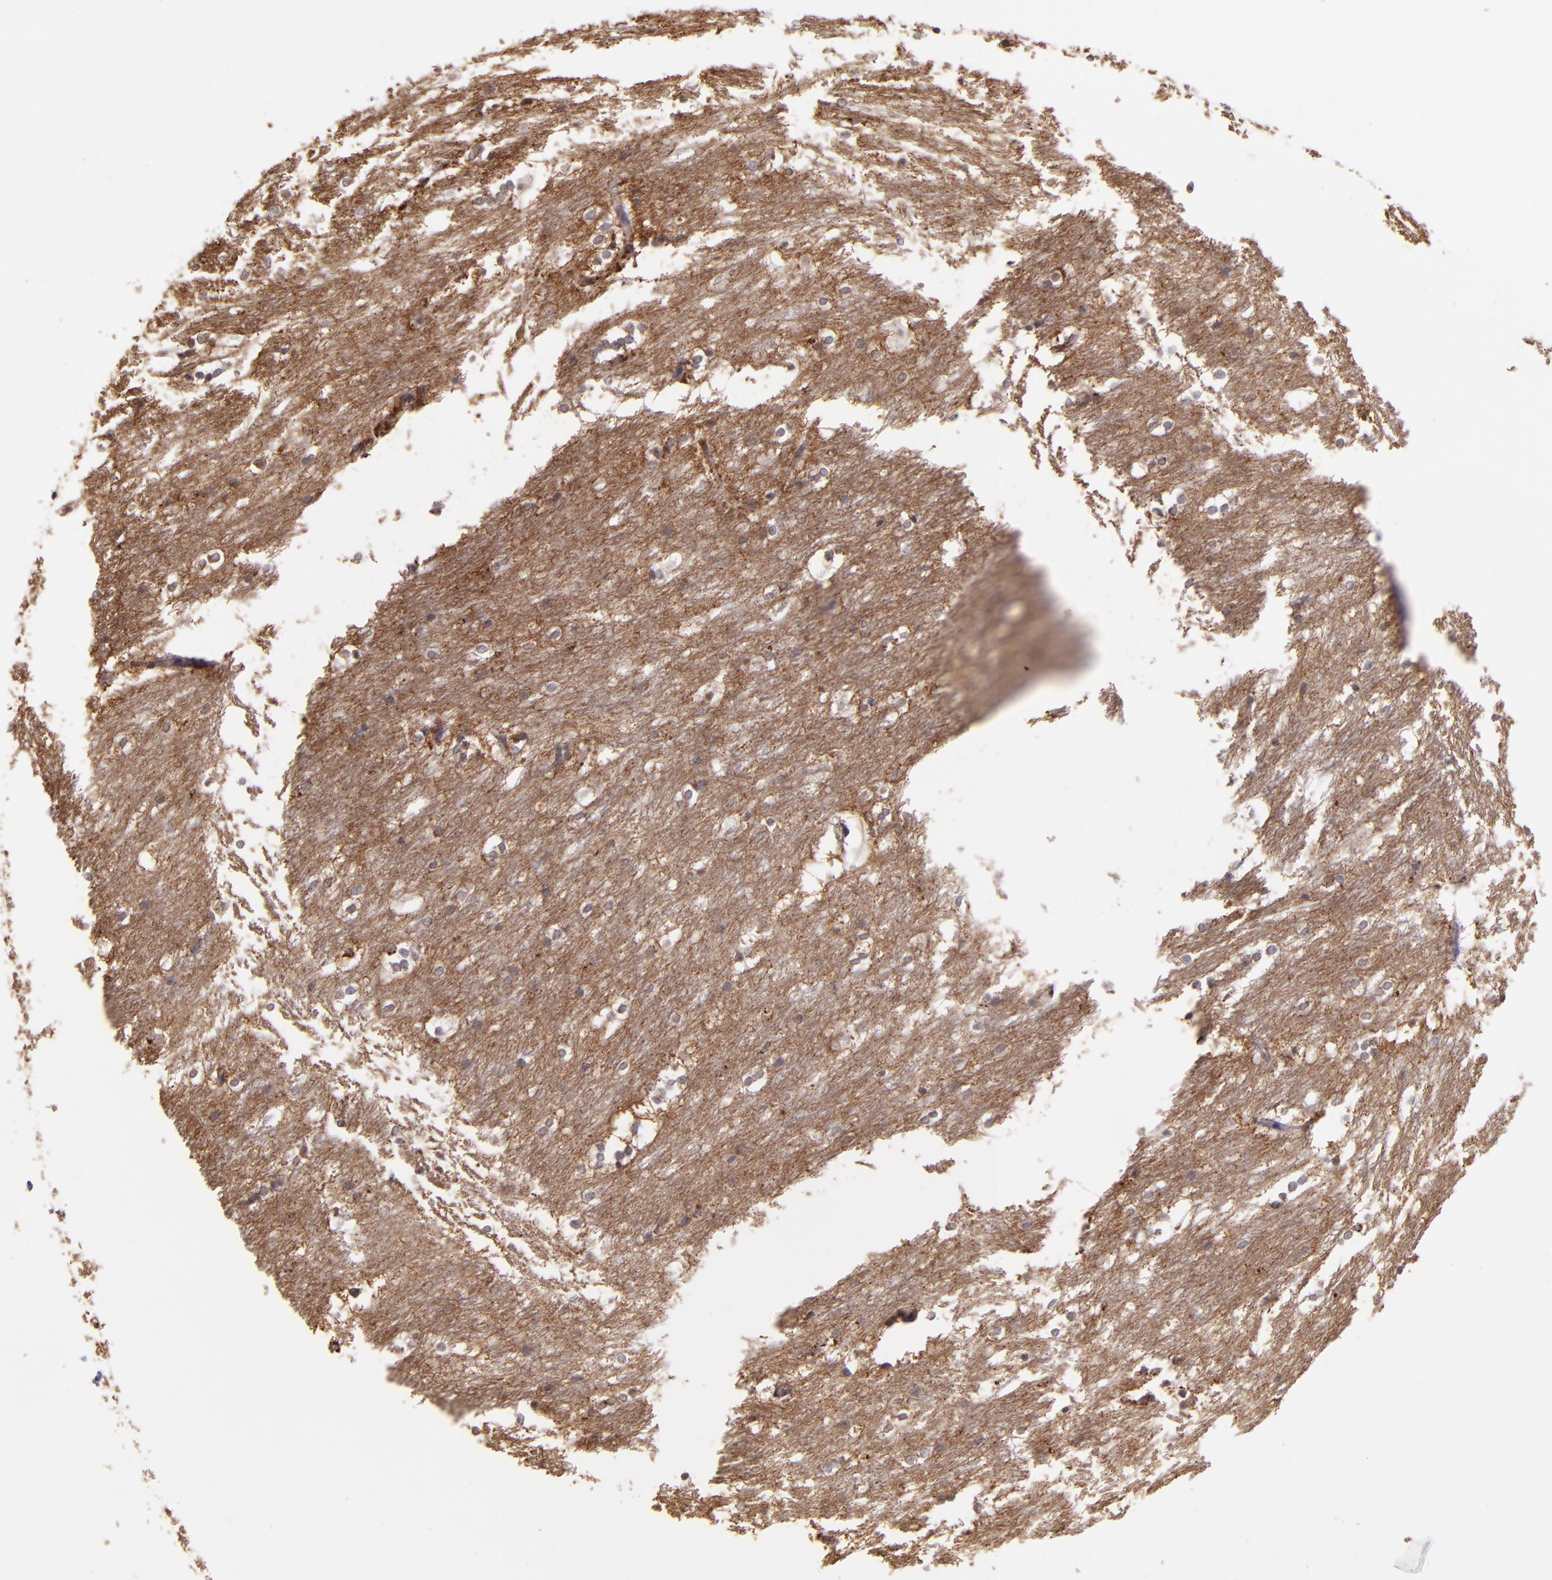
{"staining": {"intensity": "negative", "quantity": "none", "location": "none"}, "tissue": "caudate", "cell_type": "Glial cells", "image_type": "normal", "snomed": [{"axis": "morphology", "description": "Normal tissue, NOS"}, {"axis": "topography", "description": "Lateral ventricle wall"}], "caption": "This is a image of IHC staining of benign caudate, which shows no staining in glial cells. (Stains: DAB immunohistochemistry (IHC) with hematoxylin counter stain, Microscopy: brightfield microscopy at high magnification).", "gene": "ZFYVE1", "patient": {"sex": "female", "age": 19}}